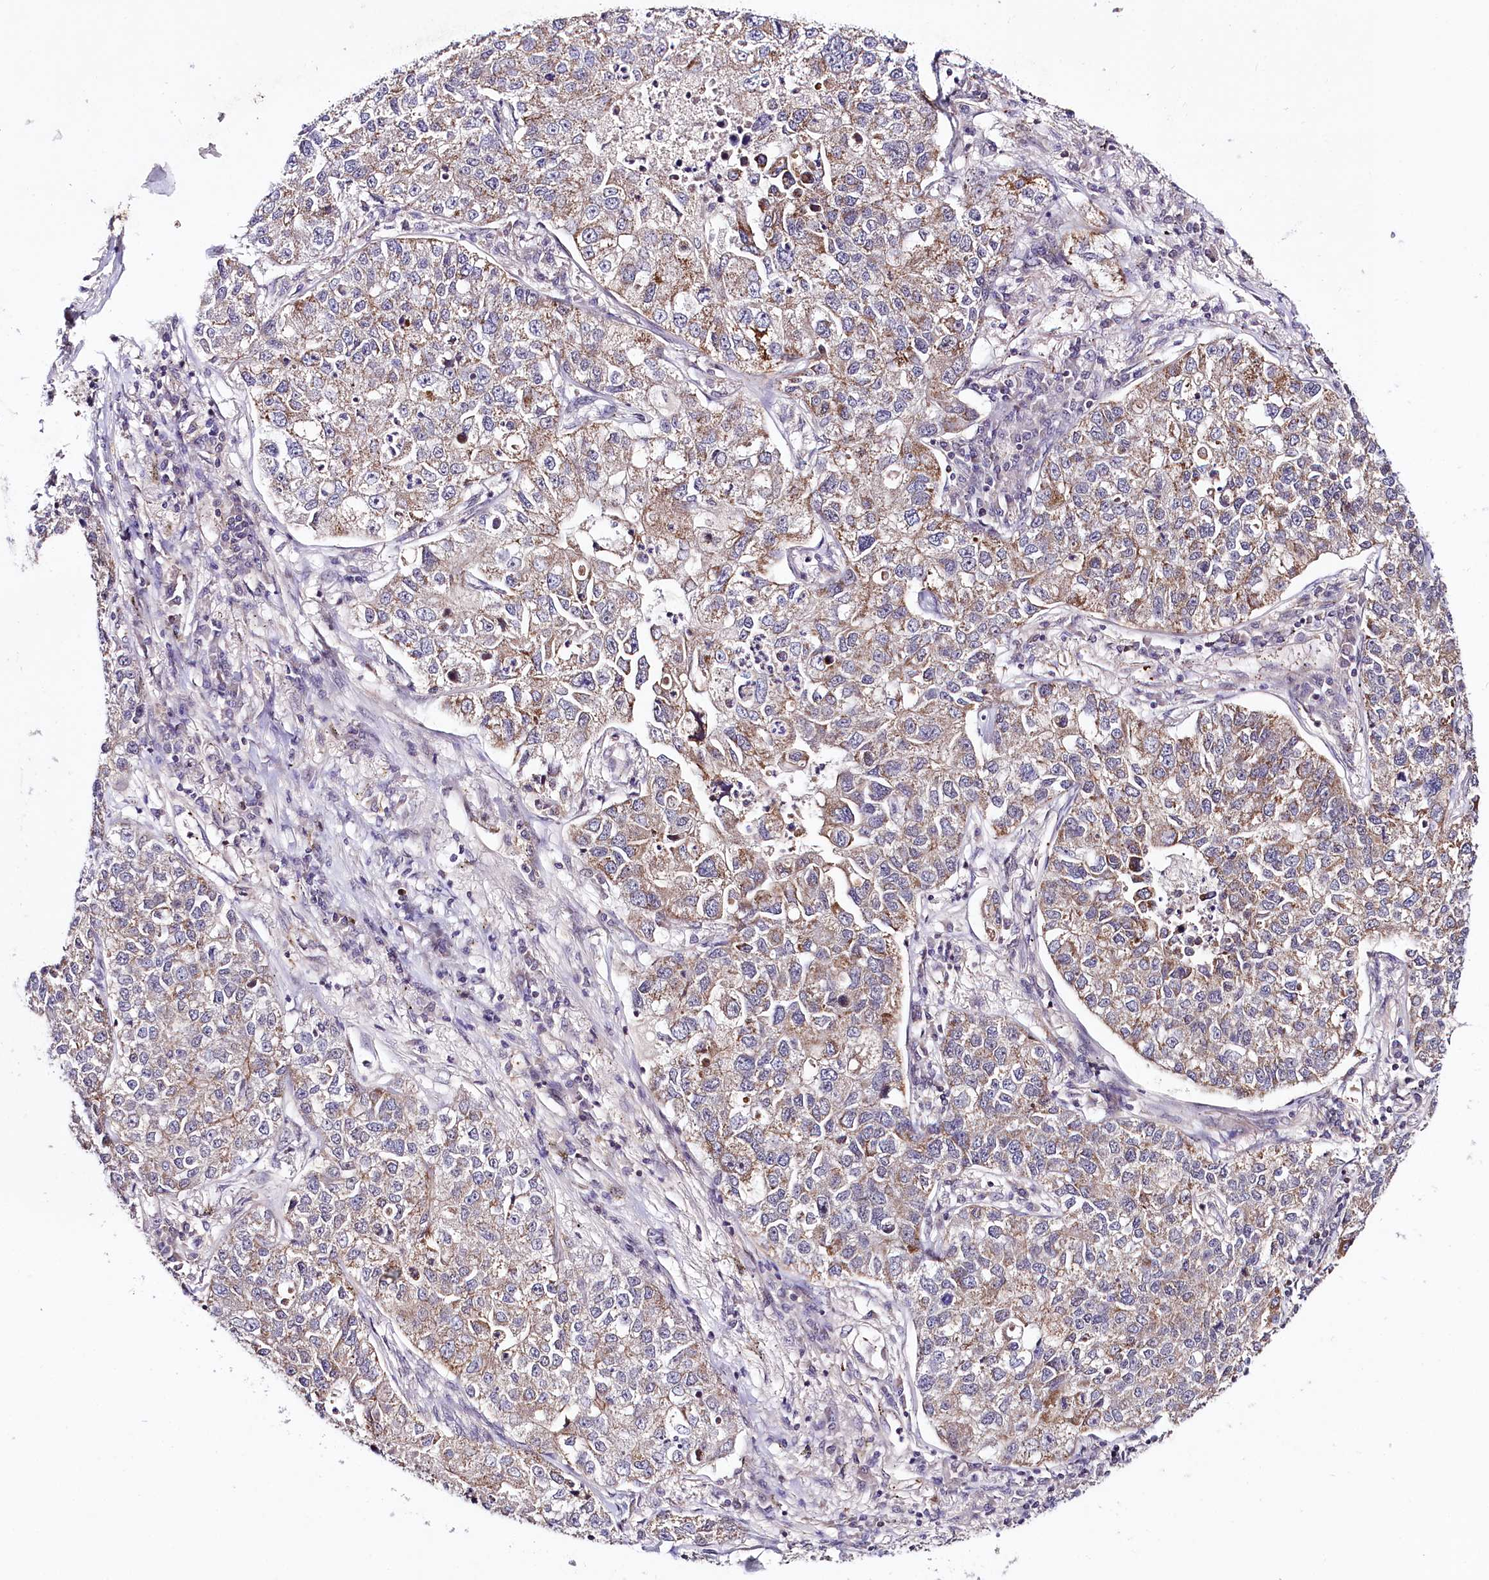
{"staining": {"intensity": "weak", "quantity": ">75%", "location": "cytoplasmic/membranous"}, "tissue": "lung cancer", "cell_type": "Tumor cells", "image_type": "cancer", "snomed": [{"axis": "morphology", "description": "Adenocarcinoma, NOS"}, {"axis": "topography", "description": "Lung"}], "caption": "IHC of lung cancer reveals low levels of weak cytoplasmic/membranous staining in approximately >75% of tumor cells. (brown staining indicates protein expression, while blue staining denotes nuclei).", "gene": "TAFAZZIN", "patient": {"sex": "male", "age": 49}}